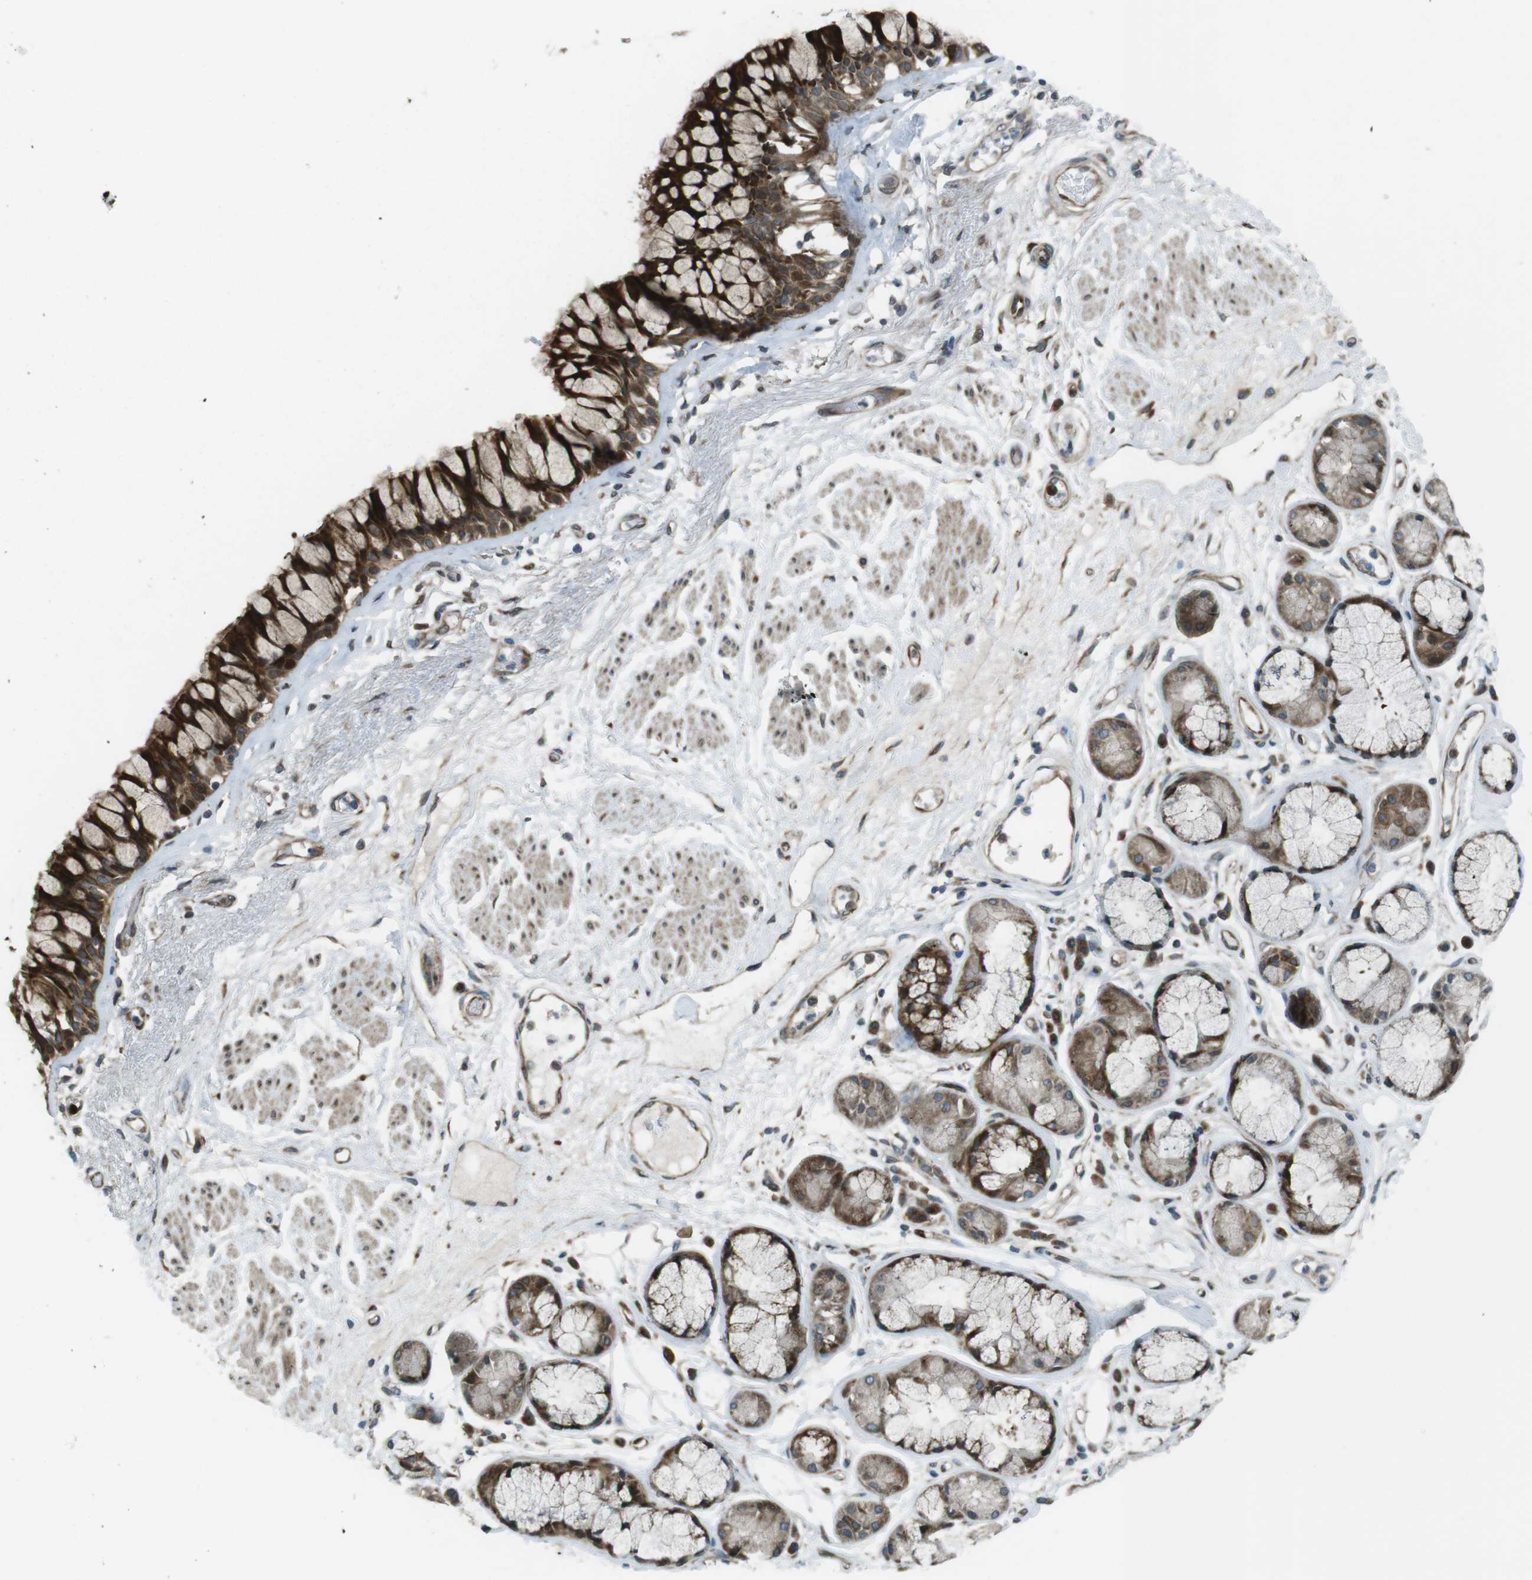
{"staining": {"intensity": "strong", "quantity": ">75%", "location": "cytoplasmic/membranous"}, "tissue": "bronchus", "cell_type": "Respiratory epithelial cells", "image_type": "normal", "snomed": [{"axis": "morphology", "description": "Normal tissue, NOS"}, {"axis": "topography", "description": "Bronchus"}], "caption": "Immunohistochemistry histopathology image of benign bronchus: human bronchus stained using immunohistochemistry shows high levels of strong protein expression localized specifically in the cytoplasmic/membranous of respiratory epithelial cells, appearing as a cytoplasmic/membranous brown color.", "gene": "ZNF330", "patient": {"sex": "male", "age": 66}}